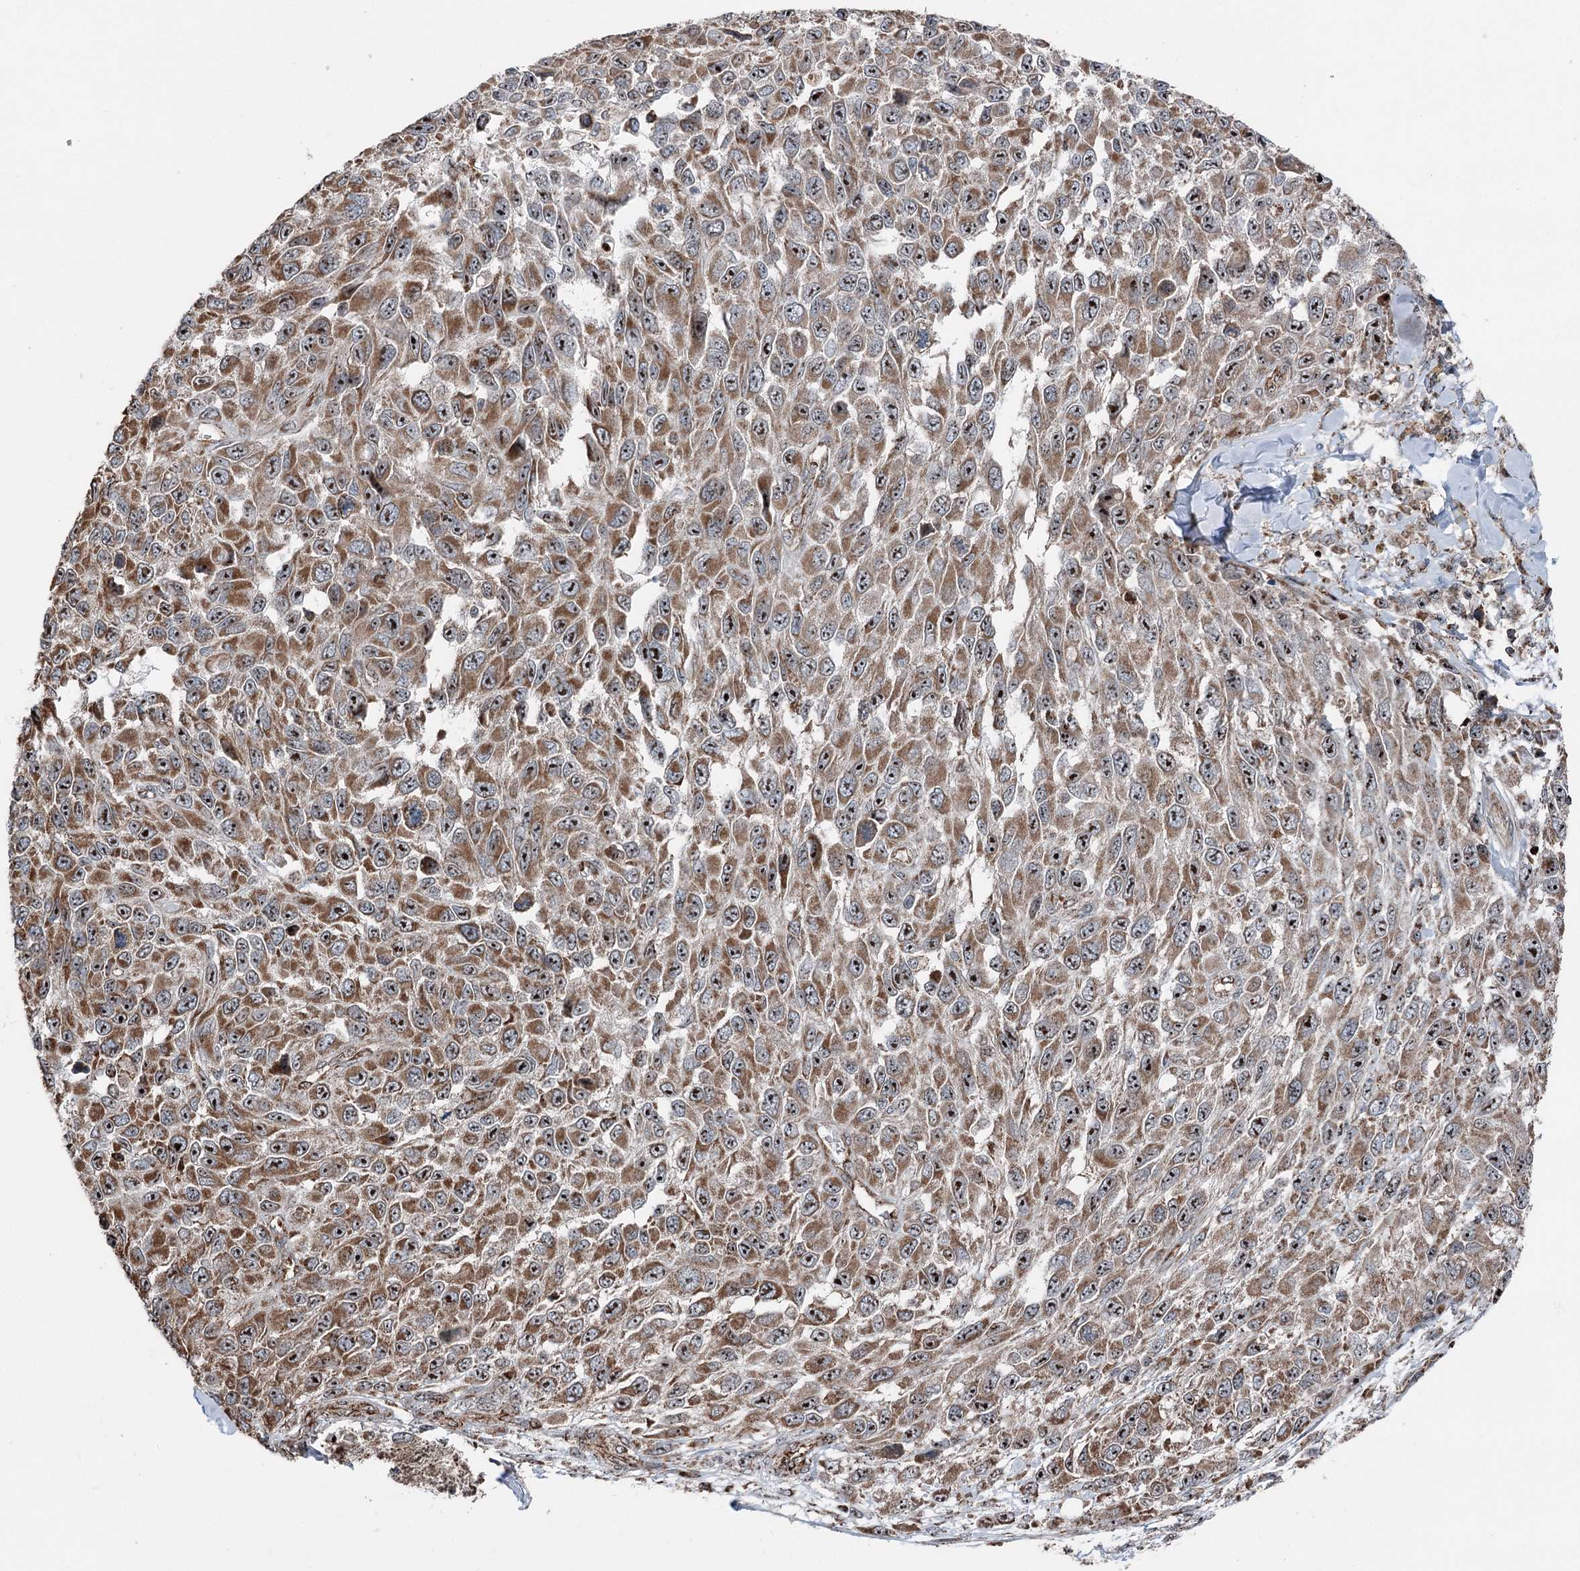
{"staining": {"intensity": "strong", "quantity": ">75%", "location": "cytoplasmic/membranous,nuclear"}, "tissue": "melanoma", "cell_type": "Tumor cells", "image_type": "cancer", "snomed": [{"axis": "morphology", "description": "Normal tissue, NOS"}, {"axis": "morphology", "description": "Malignant melanoma, NOS"}, {"axis": "topography", "description": "Skin"}], "caption": "Malignant melanoma tissue exhibits strong cytoplasmic/membranous and nuclear positivity in approximately >75% of tumor cells", "gene": "STEEP1", "patient": {"sex": "female", "age": 96}}